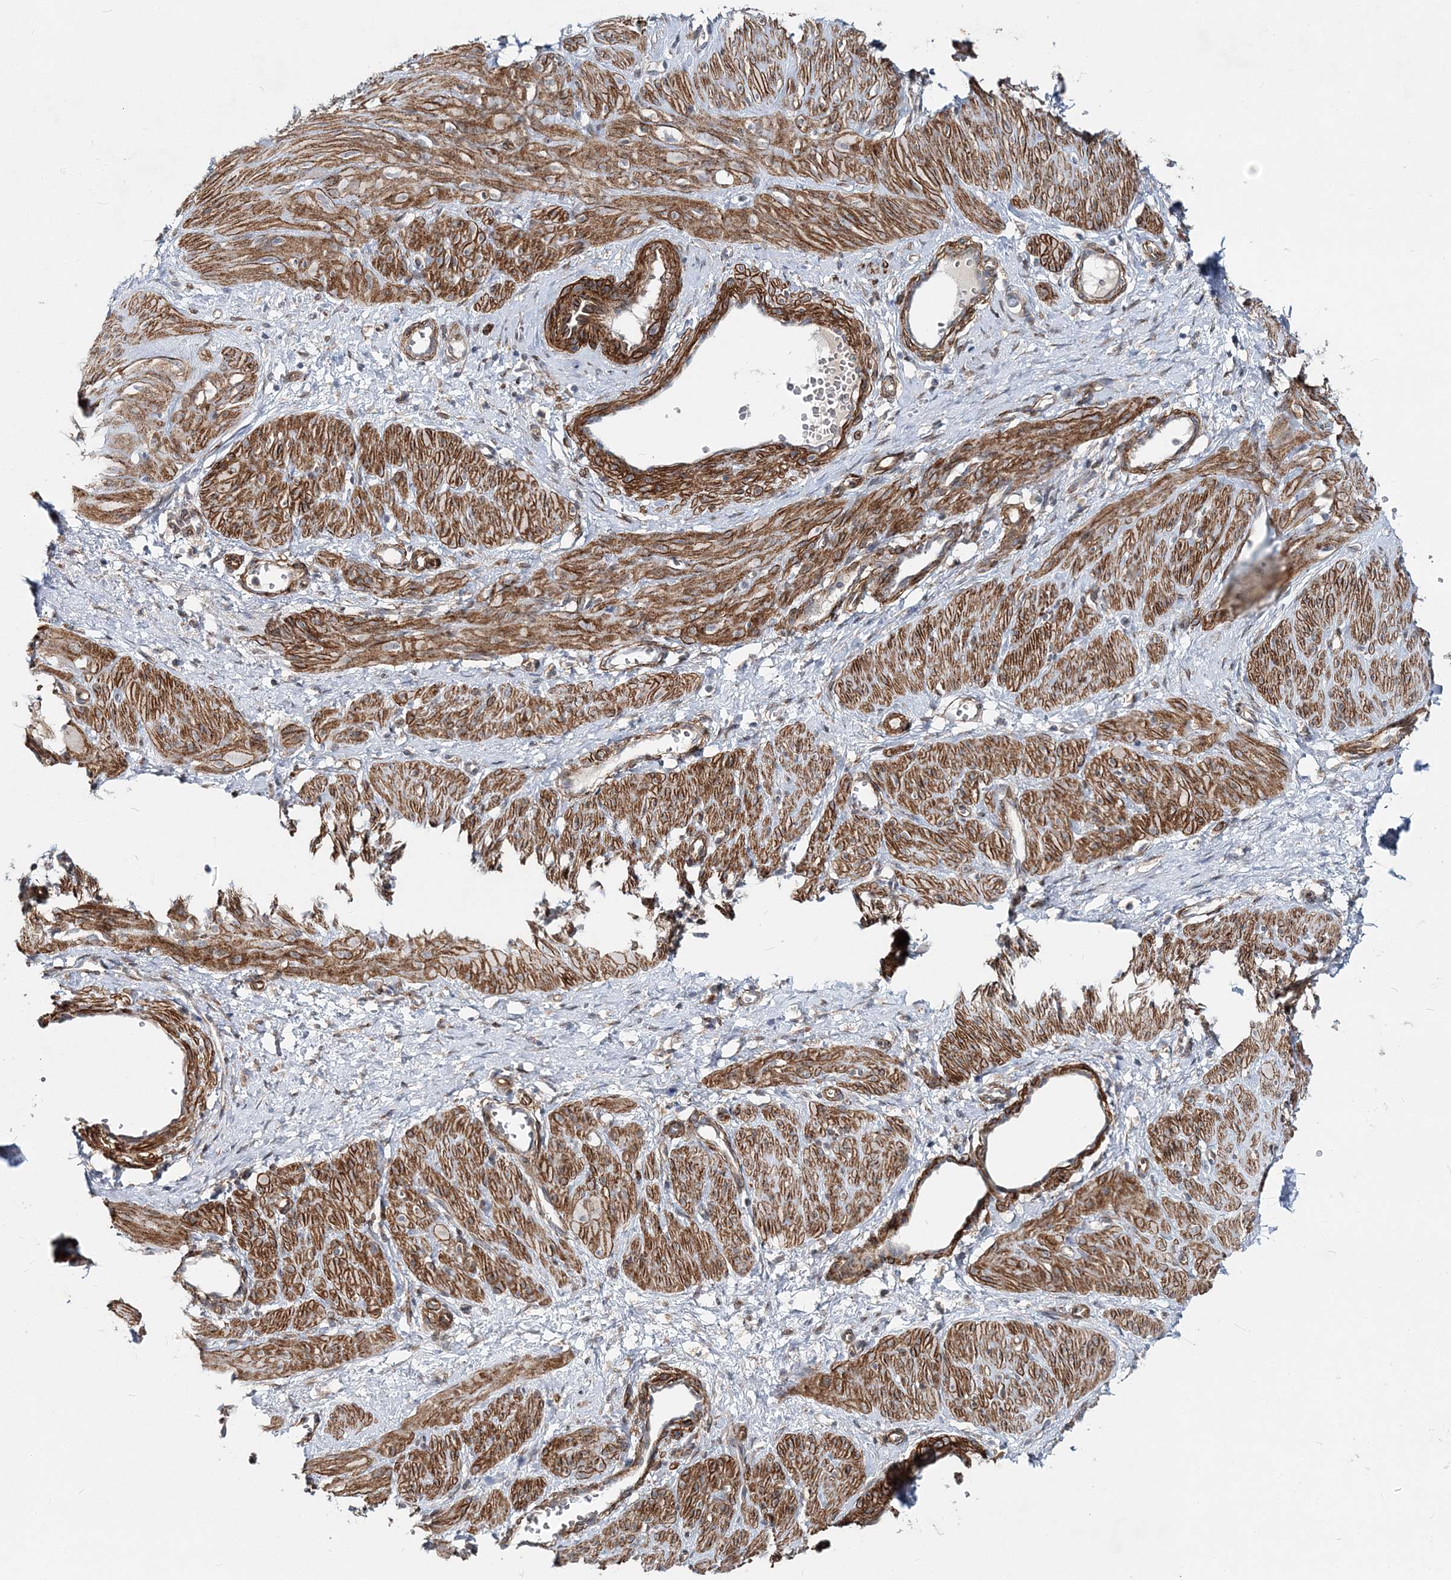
{"staining": {"intensity": "moderate", "quantity": "25%-75%", "location": "cytoplasmic/membranous"}, "tissue": "smooth muscle", "cell_type": "Smooth muscle cells", "image_type": "normal", "snomed": [{"axis": "morphology", "description": "Normal tissue, NOS"}, {"axis": "topography", "description": "Endometrium"}], "caption": "Immunohistochemical staining of benign smooth muscle demonstrates medium levels of moderate cytoplasmic/membranous staining in approximately 25%-75% of smooth muscle cells.", "gene": "NBAS", "patient": {"sex": "female", "age": 33}}